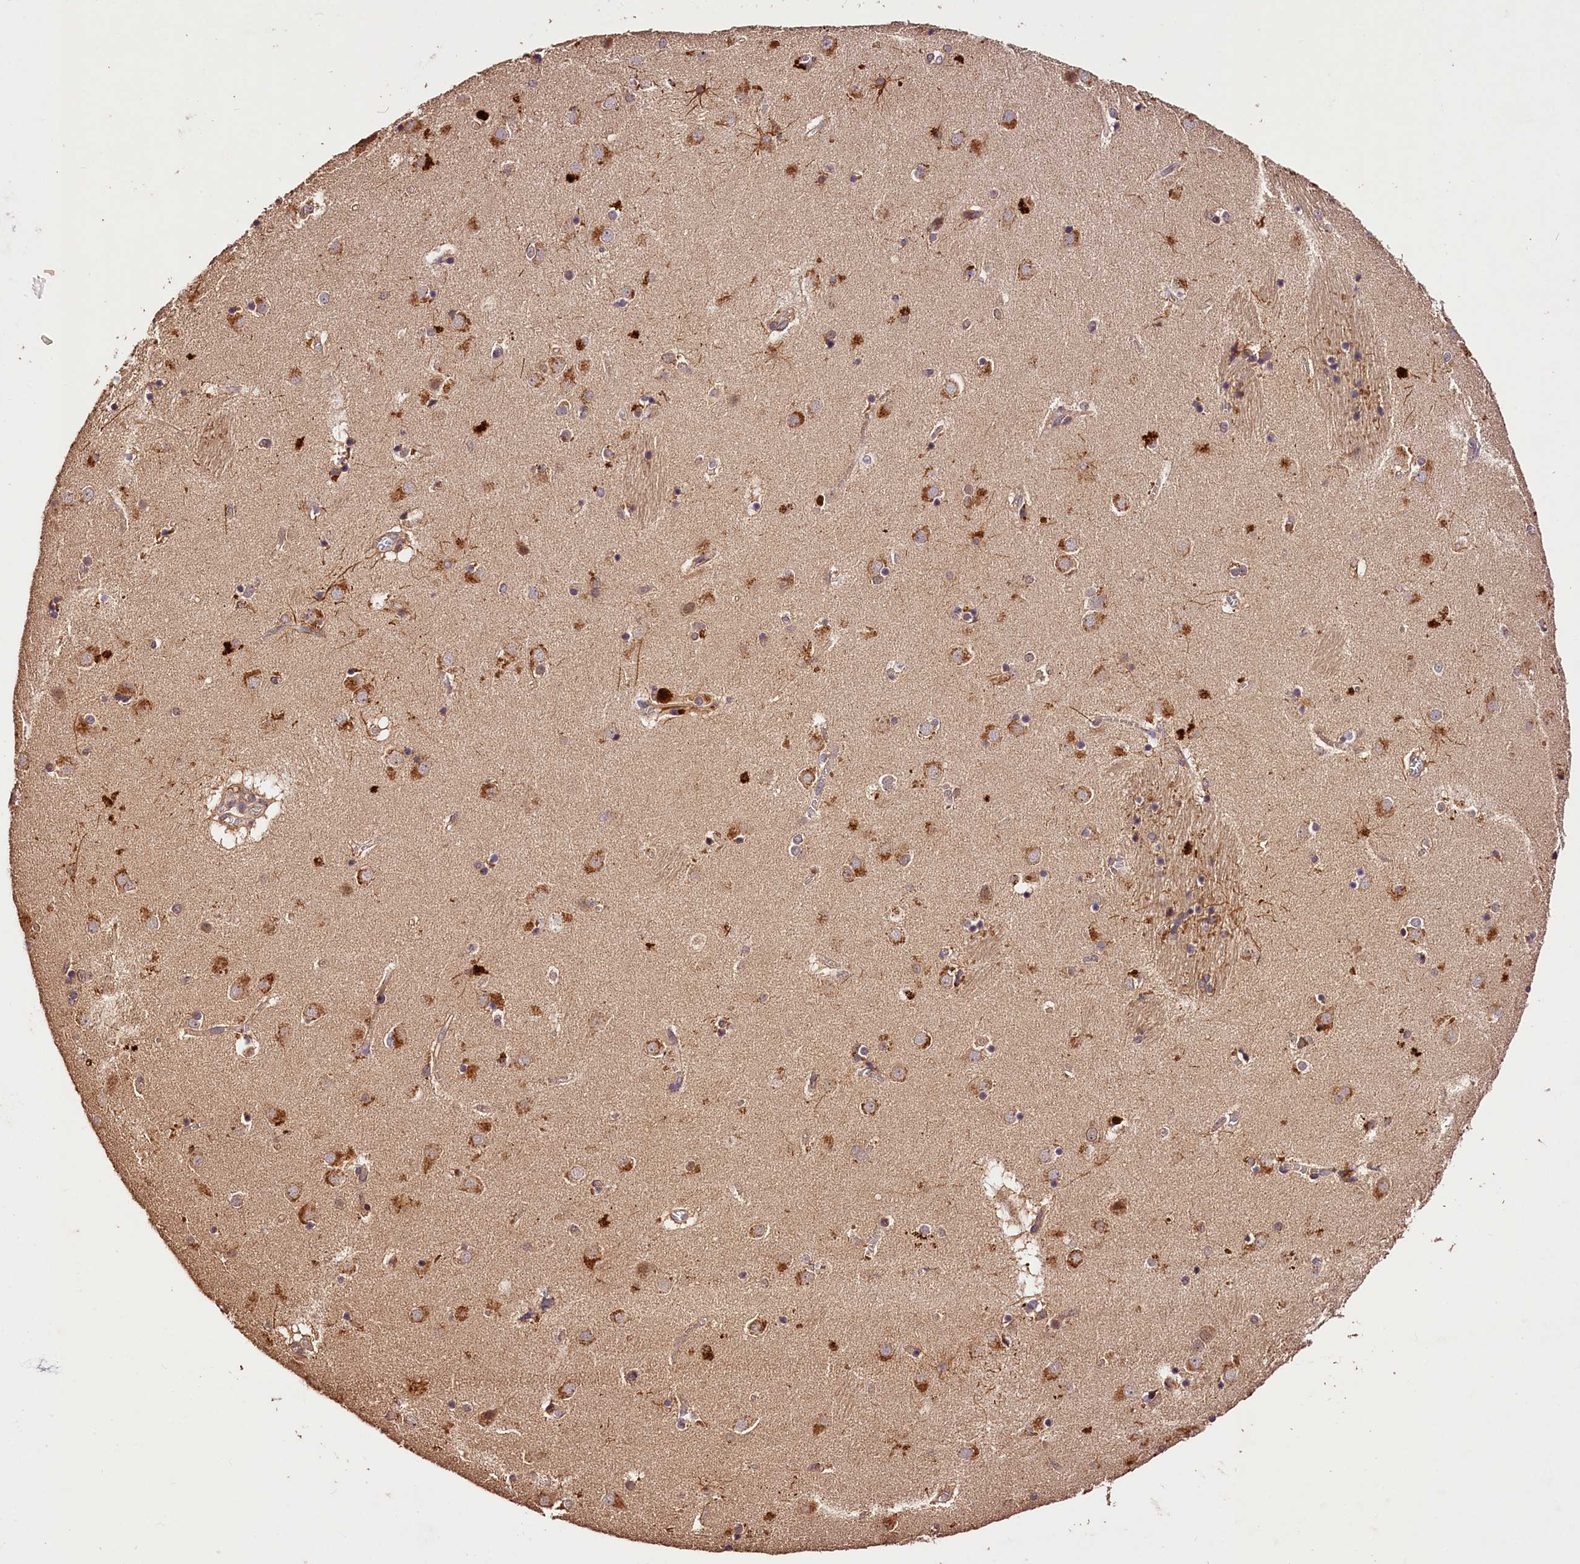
{"staining": {"intensity": "moderate", "quantity": "<25%", "location": "cytoplasmic/membranous"}, "tissue": "caudate", "cell_type": "Glial cells", "image_type": "normal", "snomed": [{"axis": "morphology", "description": "Normal tissue, NOS"}, {"axis": "topography", "description": "Lateral ventricle wall"}], "caption": "Immunohistochemistry image of benign caudate: caudate stained using immunohistochemistry (IHC) reveals low levels of moderate protein expression localized specifically in the cytoplasmic/membranous of glial cells, appearing as a cytoplasmic/membranous brown color.", "gene": "KPTN", "patient": {"sex": "male", "age": 70}}